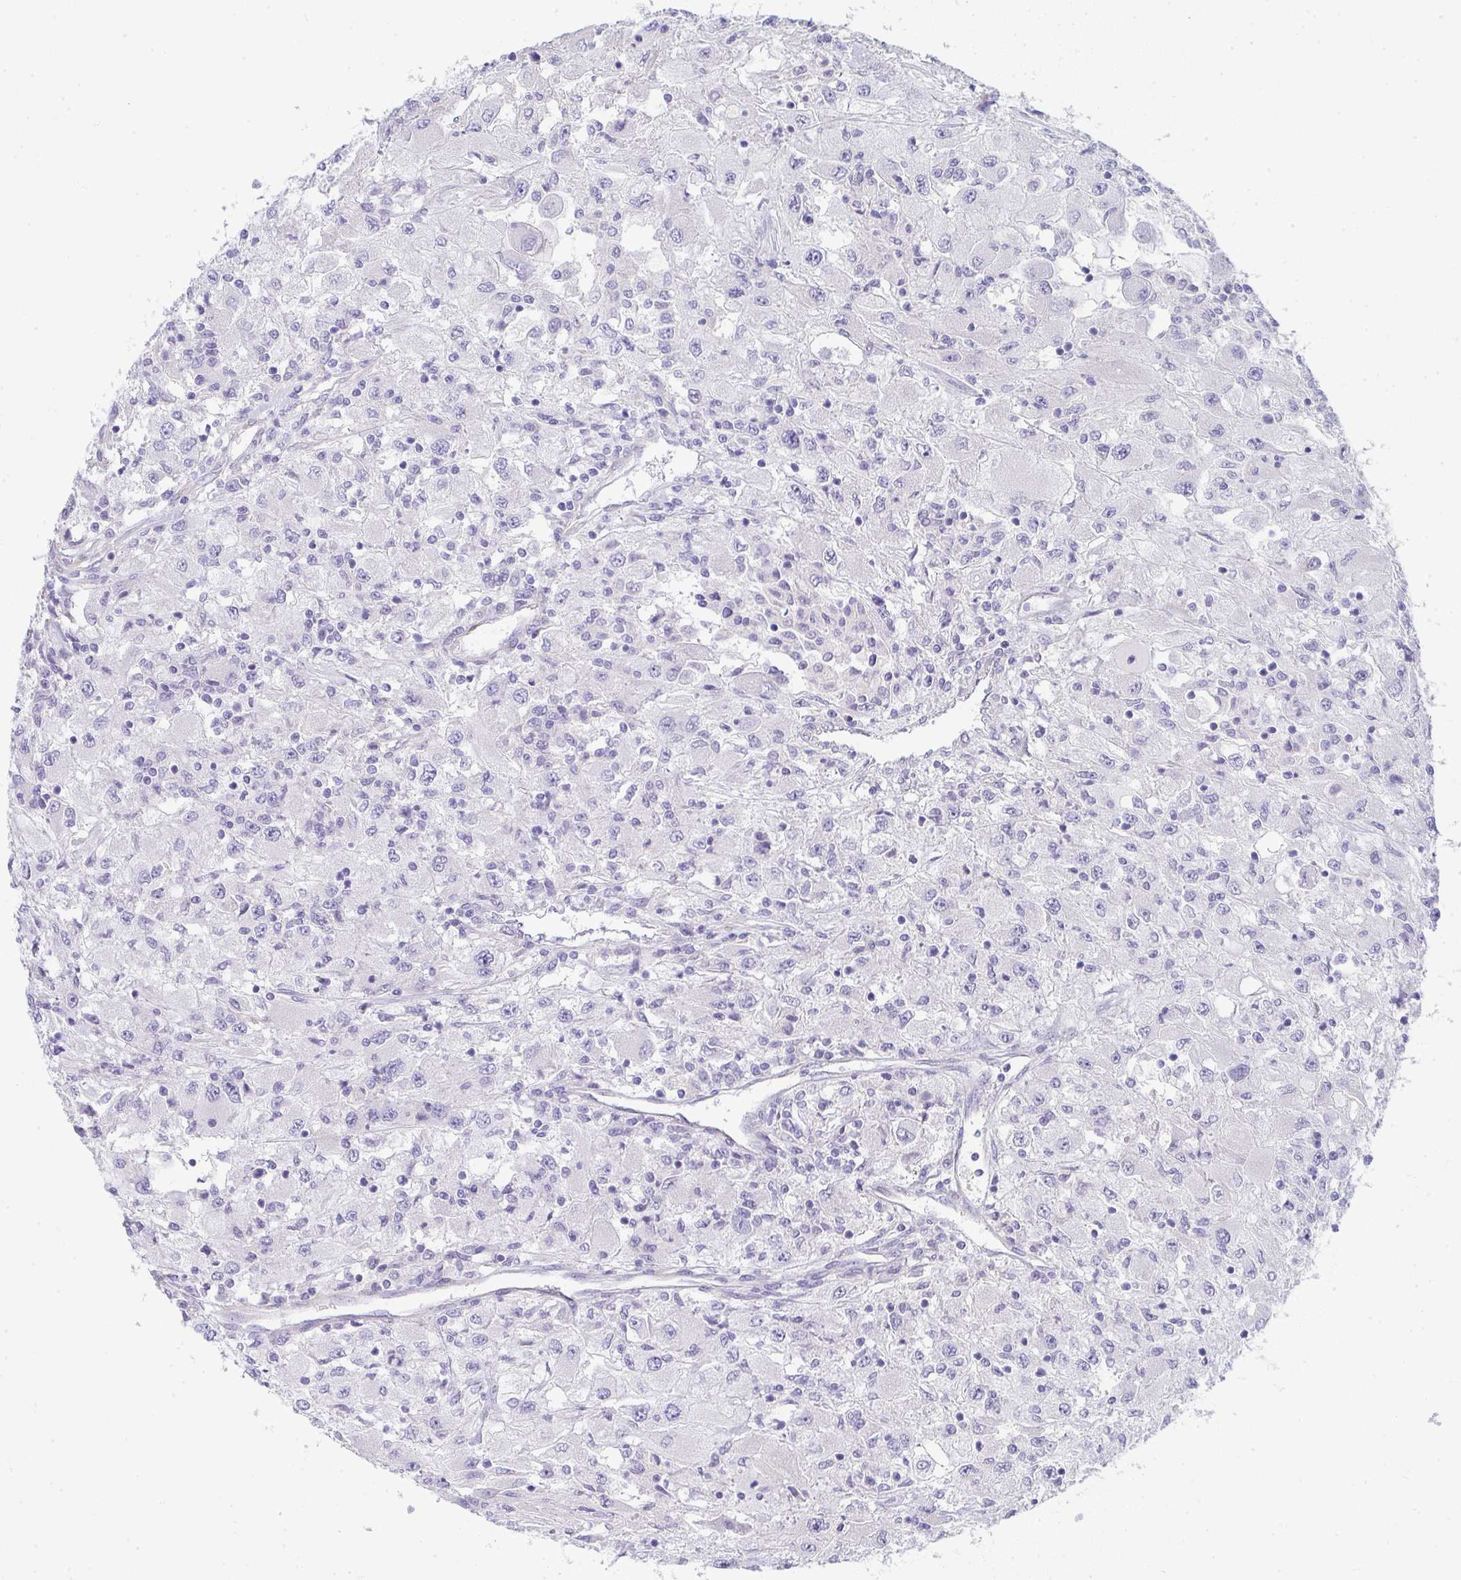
{"staining": {"intensity": "negative", "quantity": "none", "location": "none"}, "tissue": "renal cancer", "cell_type": "Tumor cells", "image_type": "cancer", "snomed": [{"axis": "morphology", "description": "Adenocarcinoma, NOS"}, {"axis": "topography", "description": "Kidney"}], "caption": "Histopathology image shows no significant protein expression in tumor cells of renal adenocarcinoma.", "gene": "GAB1", "patient": {"sex": "female", "age": 67}}